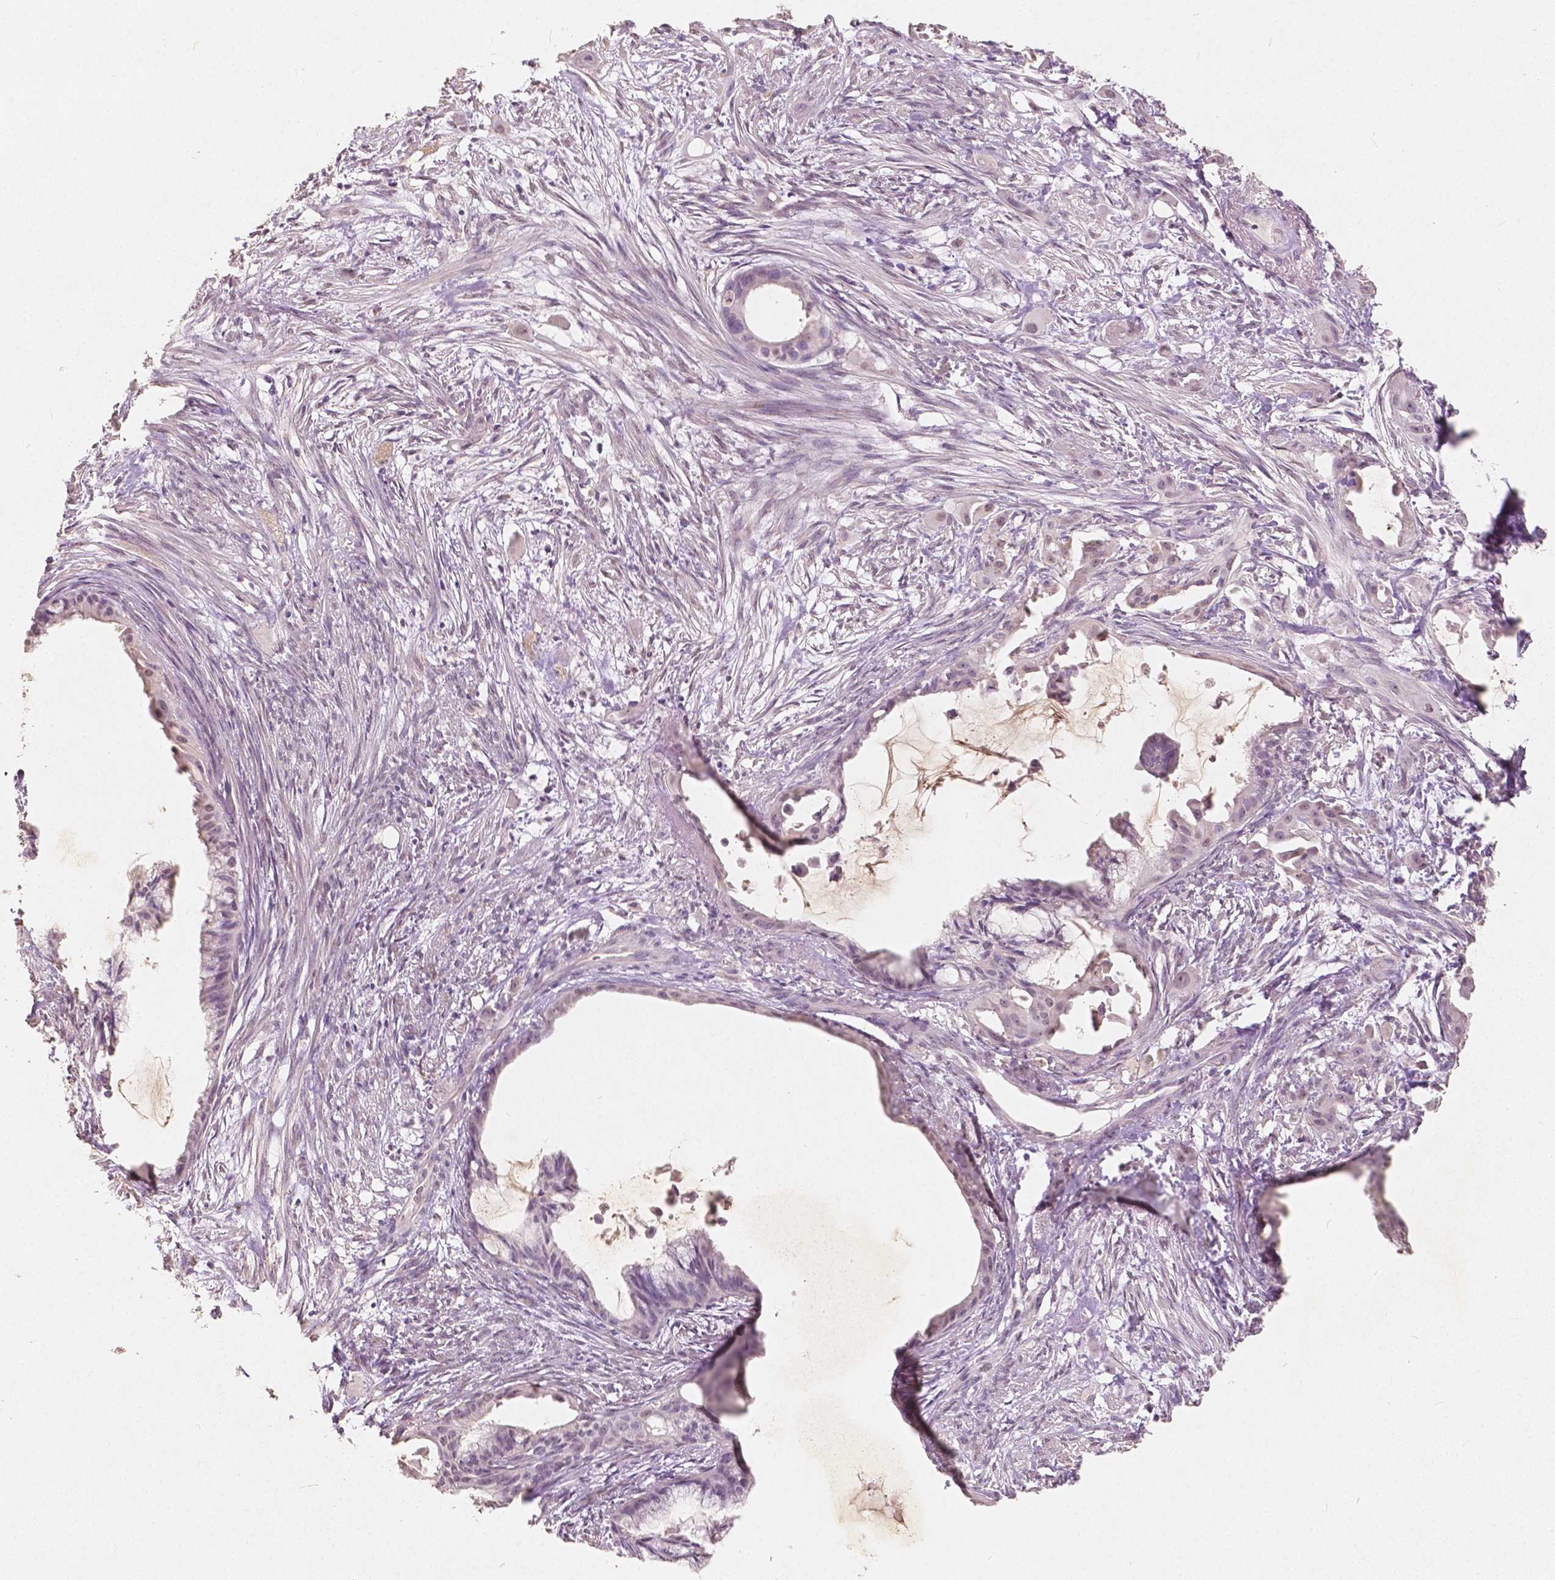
{"staining": {"intensity": "weak", "quantity": "<25%", "location": "nuclear"}, "tissue": "endometrial cancer", "cell_type": "Tumor cells", "image_type": "cancer", "snomed": [{"axis": "morphology", "description": "Adenocarcinoma, NOS"}, {"axis": "topography", "description": "Endometrium"}], "caption": "A high-resolution photomicrograph shows immunohistochemistry staining of adenocarcinoma (endometrial), which shows no significant staining in tumor cells.", "gene": "SOX15", "patient": {"sex": "female", "age": 86}}